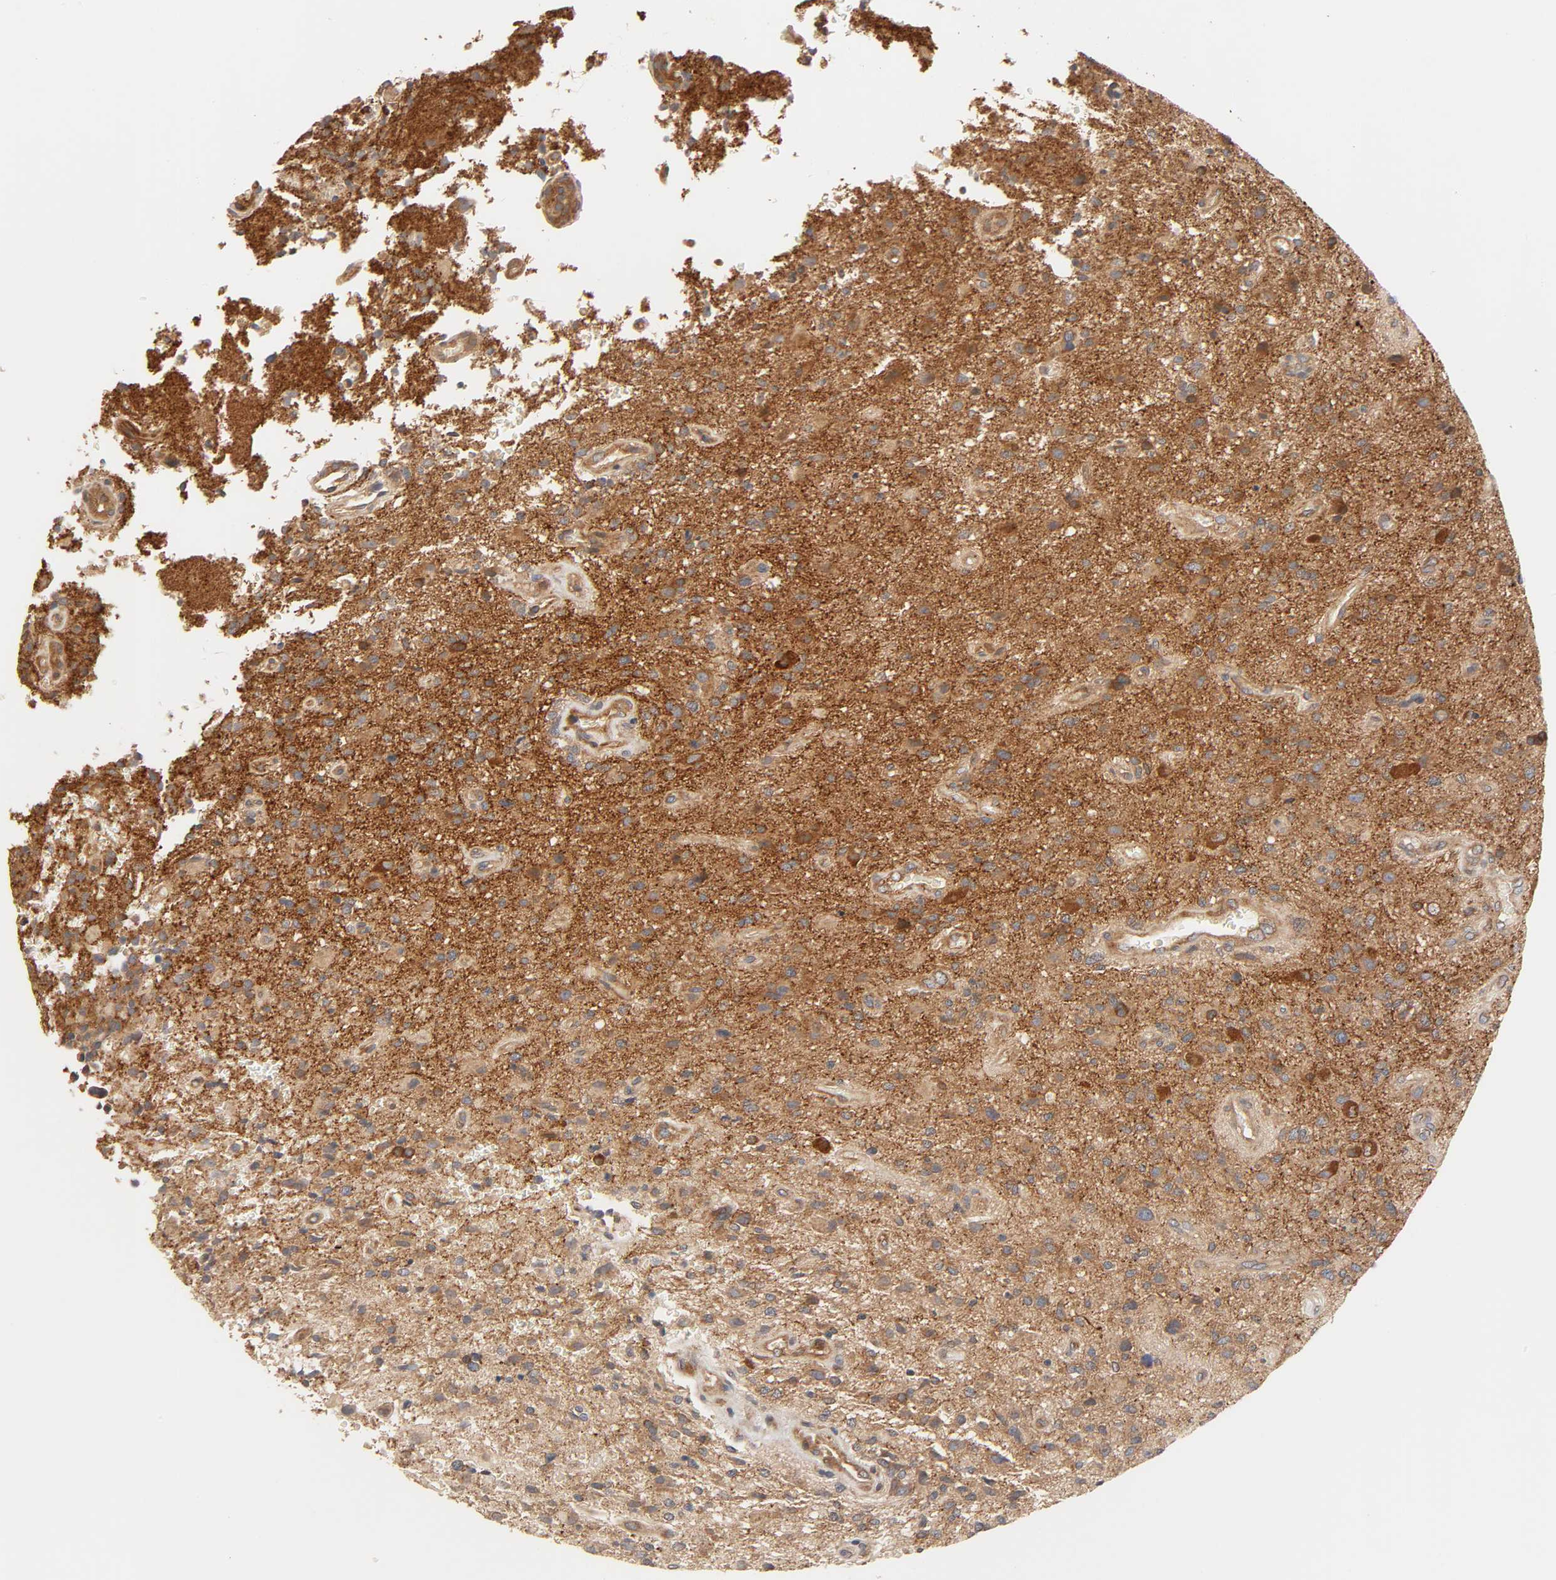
{"staining": {"intensity": "moderate", "quantity": ">75%", "location": "cytoplasmic/membranous"}, "tissue": "glioma", "cell_type": "Tumor cells", "image_type": "cancer", "snomed": [{"axis": "morphology", "description": "Normal tissue, NOS"}, {"axis": "morphology", "description": "Glioma, malignant, High grade"}, {"axis": "topography", "description": "Cerebral cortex"}], "caption": "Protein analysis of glioma tissue shows moderate cytoplasmic/membranous expression in about >75% of tumor cells.", "gene": "NEMF", "patient": {"sex": "male", "age": 75}}